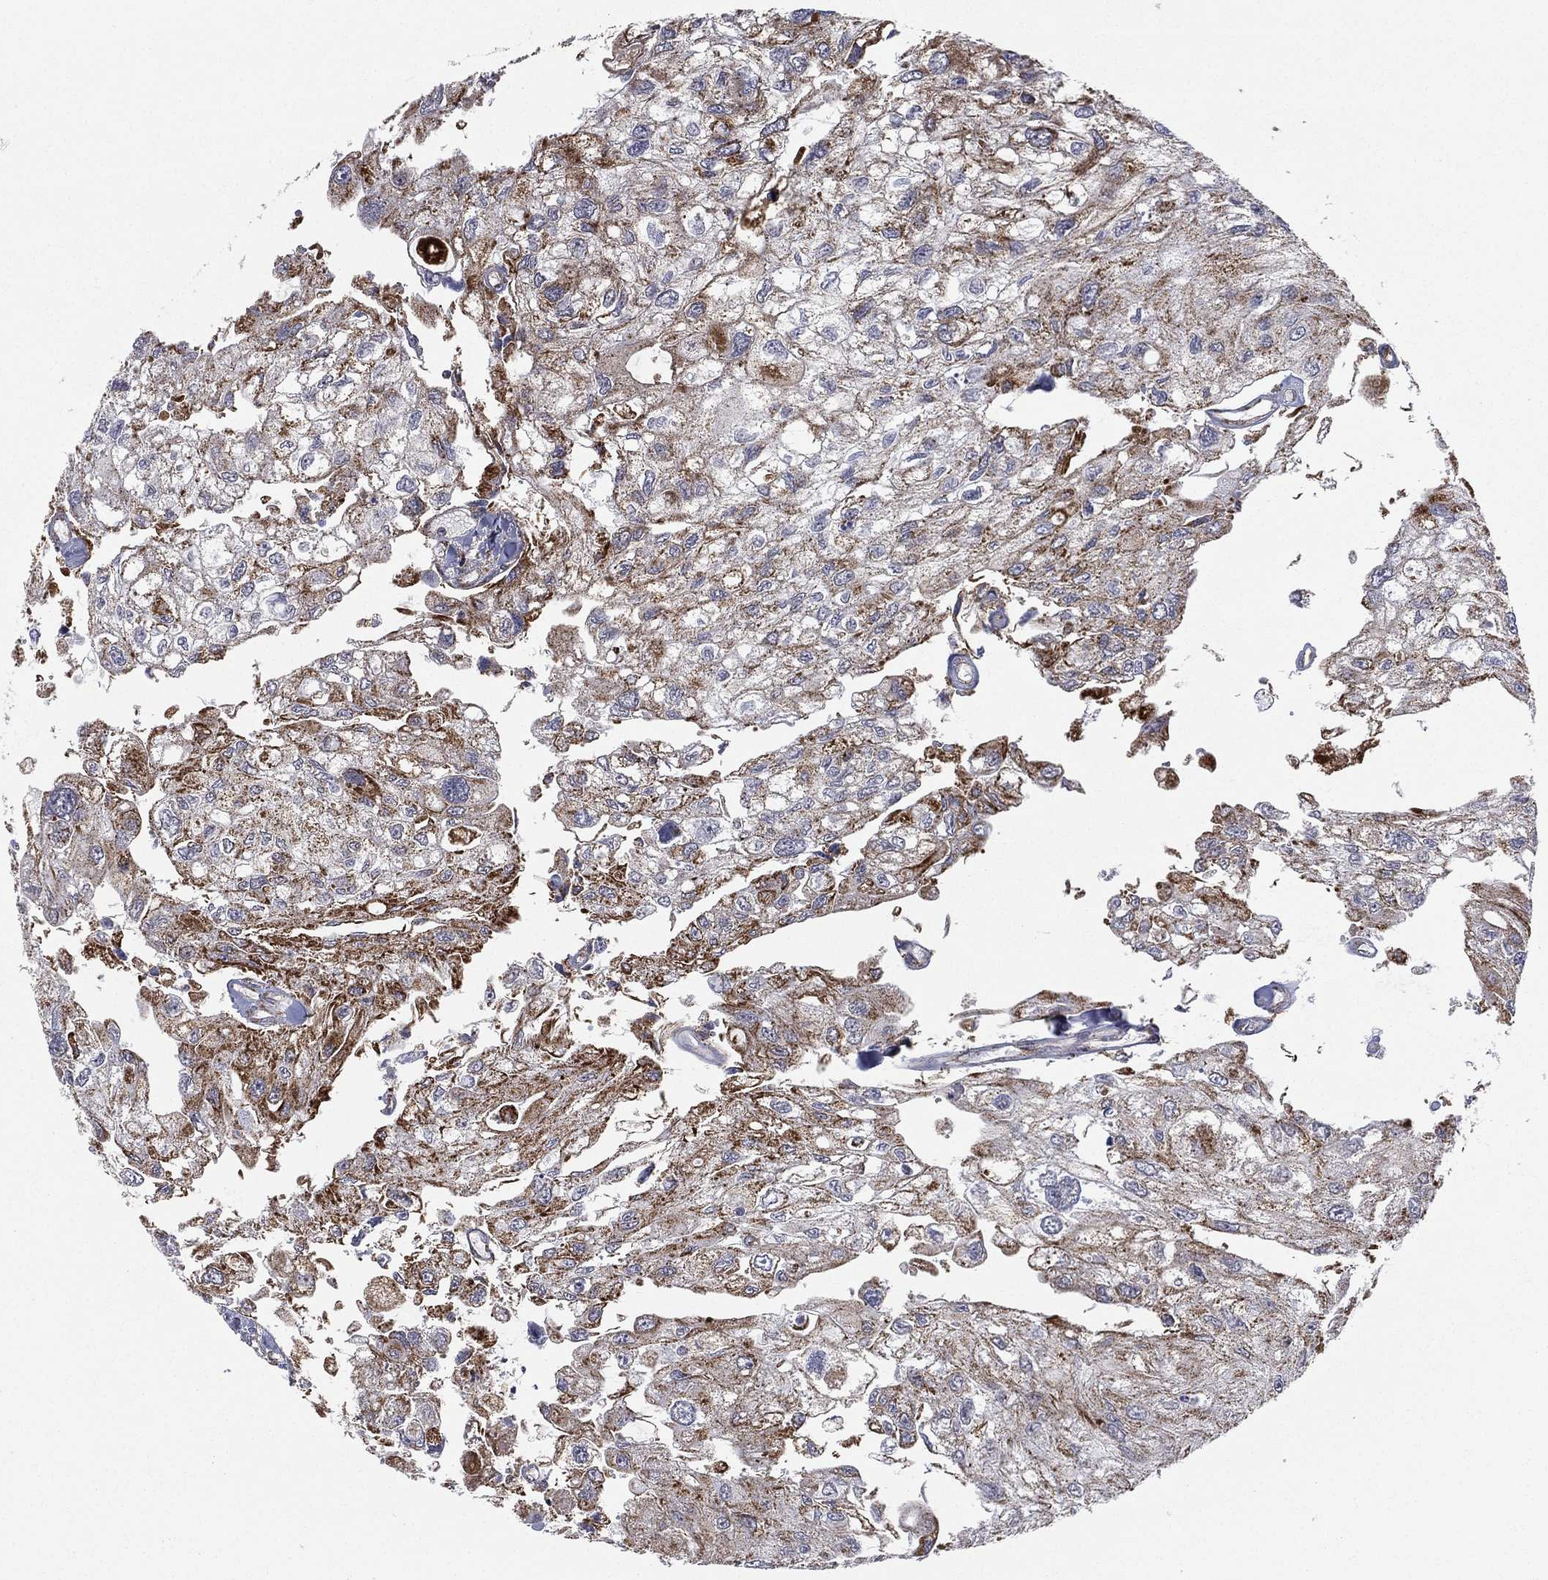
{"staining": {"intensity": "moderate", "quantity": "25%-75%", "location": "cytoplasmic/membranous"}, "tissue": "urothelial cancer", "cell_type": "Tumor cells", "image_type": "cancer", "snomed": [{"axis": "morphology", "description": "Urothelial carcinoma, High grade"}, {"axis": "topography", "description": "Urinary bladder"}], "caption": "This is an image of immunohistochemistry (IHC) staining of urothelial cancer, which shows moderate expression in the cytoplasmic/membranous of tumor cells.", "gene": "RIN3", "patient": {"sex": "male", "age": 59}}